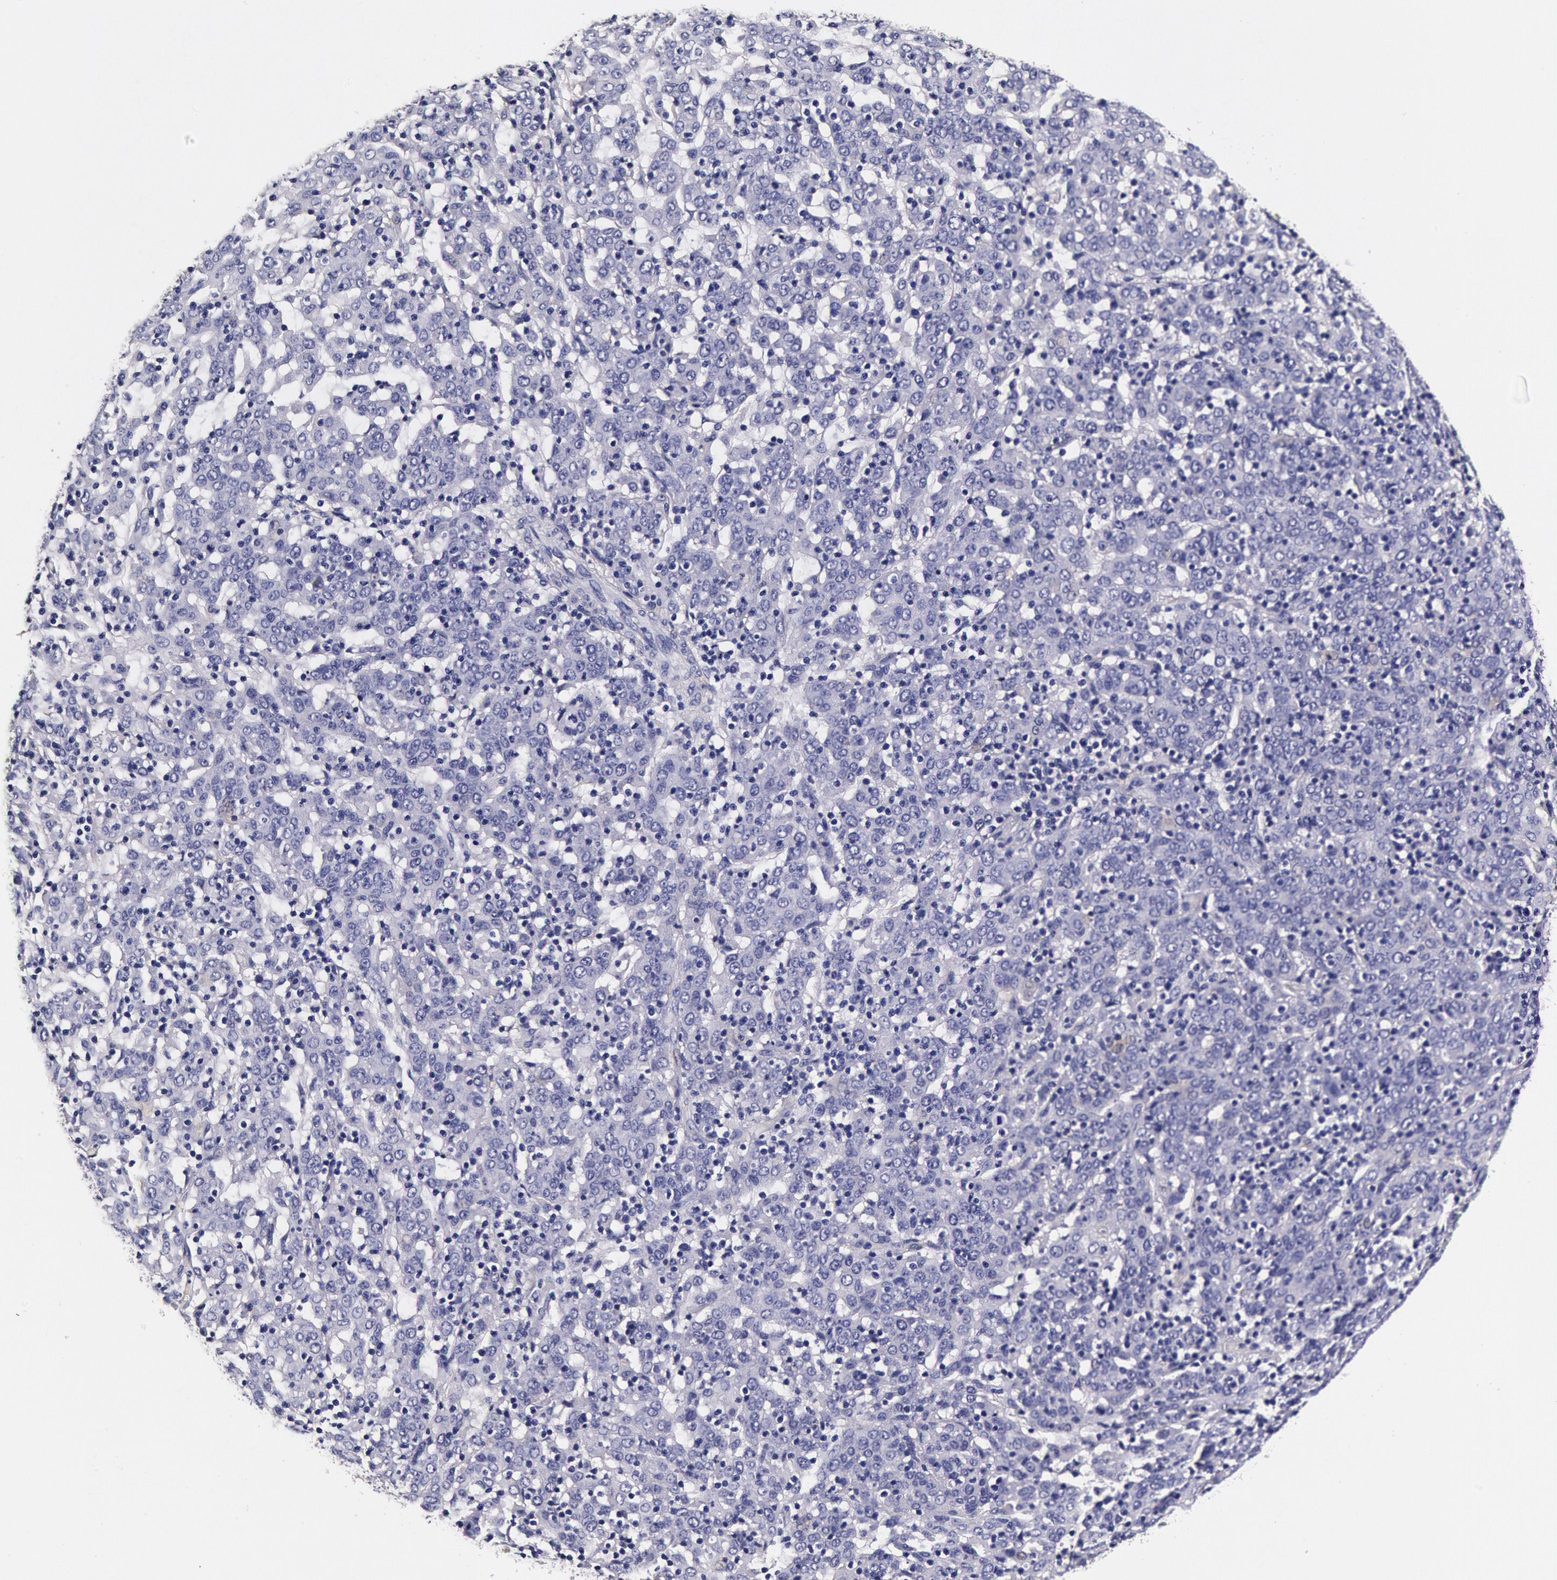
{"staining": {"intensity": "negative", "quantity": "none", "location": "none"}, "tissue": "cervical cancer", "cell_type": "Tumor cells", "image_type": "cancer", "snomed": [{"axis": "morphology", "description": "Normal tissue, NOS"}, {"axis": "morphology", "description": "Squamous cell carcinoma, NOS"}, {"axis": "topography", "description": "Cervix"}], "caption": "Tumor cells are negative for protein expression in human cervical cancer (squamous cell carcinoma).", "gene": "CCDC22", "patient": {"sex": "female", "age": 67}}